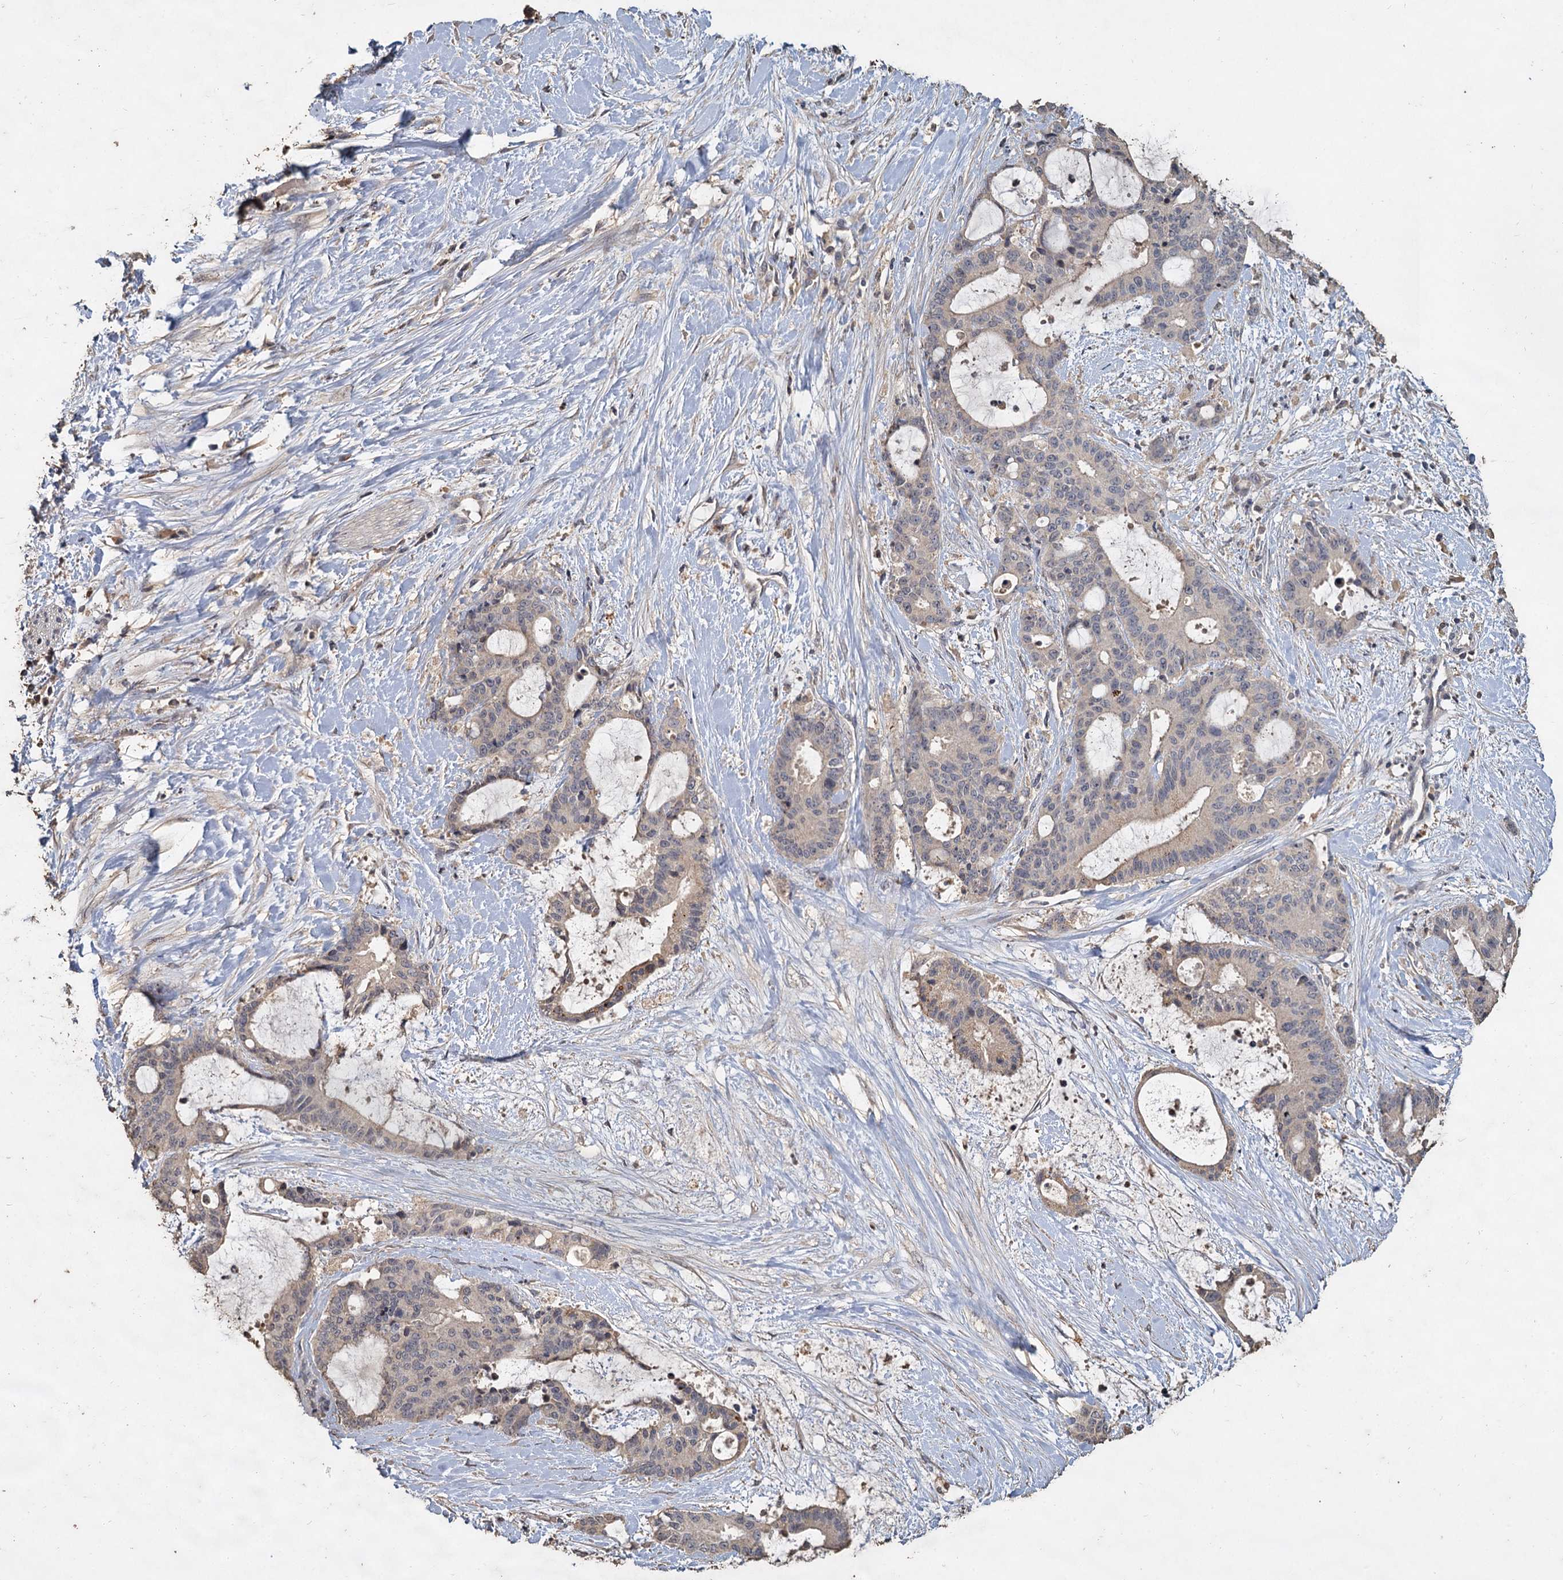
{"staining": {"intensity": "weak", "quantity": "<25%", "location": "cytoplasmic/membranous"}, "tissue": "liver cancer", "cell_type": "Tumor cells", "image_type": "cancer", "snomed": [{"axis": "morphology", "description": "Normal tissue, NOS"}, {"axis": "morphology", "description": "Cholangiocarcinoma"}, {"axis": "topography", "description": "Liver"}, {"axis": "topography", "description": "Peripheral nerve tissue"}], "caption": "Protein analysis of liver cholangiocarcinoma displays no significant staining in tumor cells.", "gene": "CCDC61", "patient": {"sex": "female", "age": 73}}